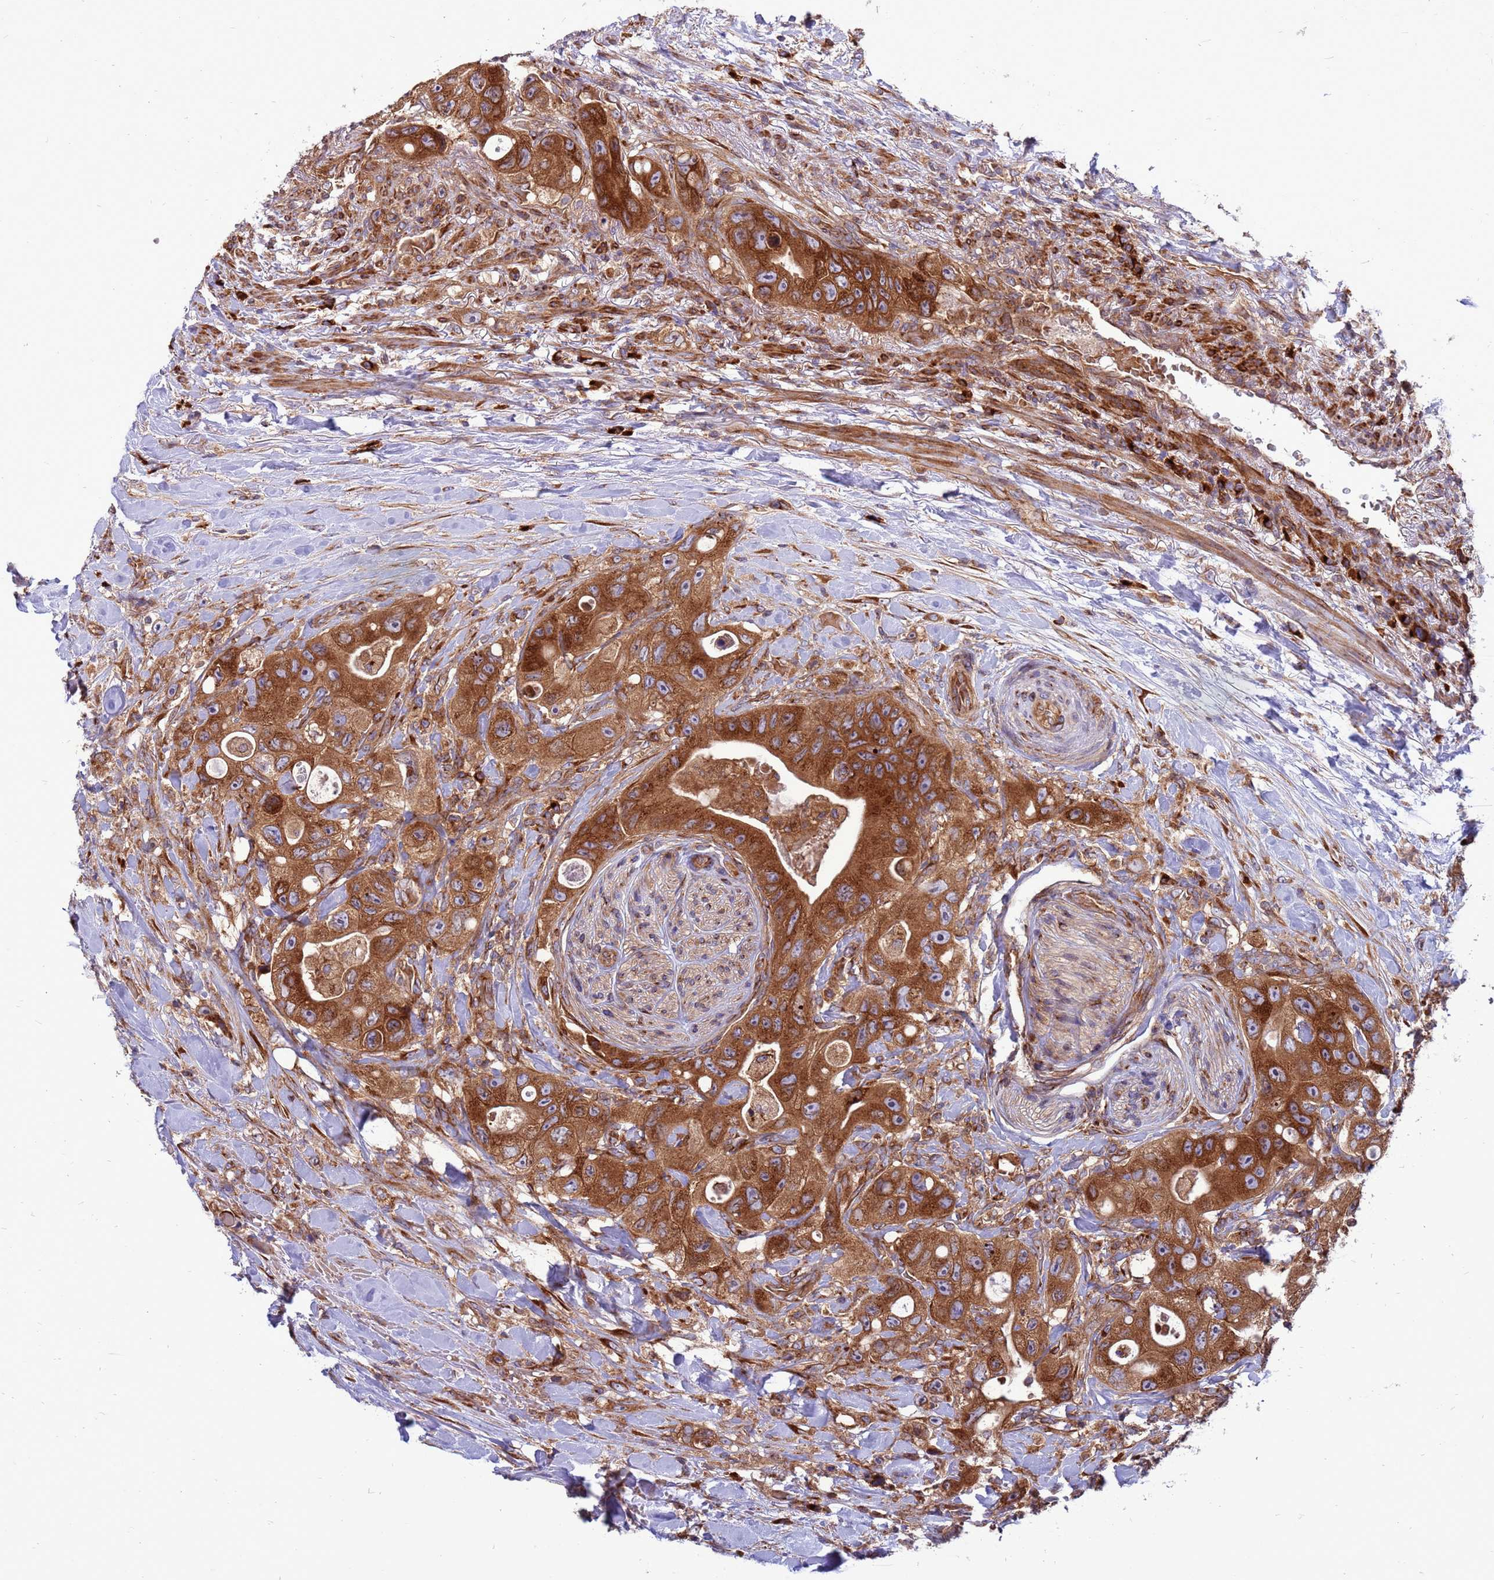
{"staining": {"intensity": "strong", "quantity": ">75%", "location": "cytoplasmic/membranous"}, "tissue": "colorectal cancer", "cell_type": "Tumor cells", "image_type": "cancer", "snomed": [{"axis": "morphology", "description": "Adenocarcinoma, NOS"}, {"axis": "topography", "description": "Colon"}], "caption": "Immunohistochemical staining of colorectal adenocarcinoma shows high levels of strong cytoplasmic/membranous positivity in approximately >75% of tumor cells.", "gene": "ZC3HAV1", "patient": {"sex": "female", "age": 46}}